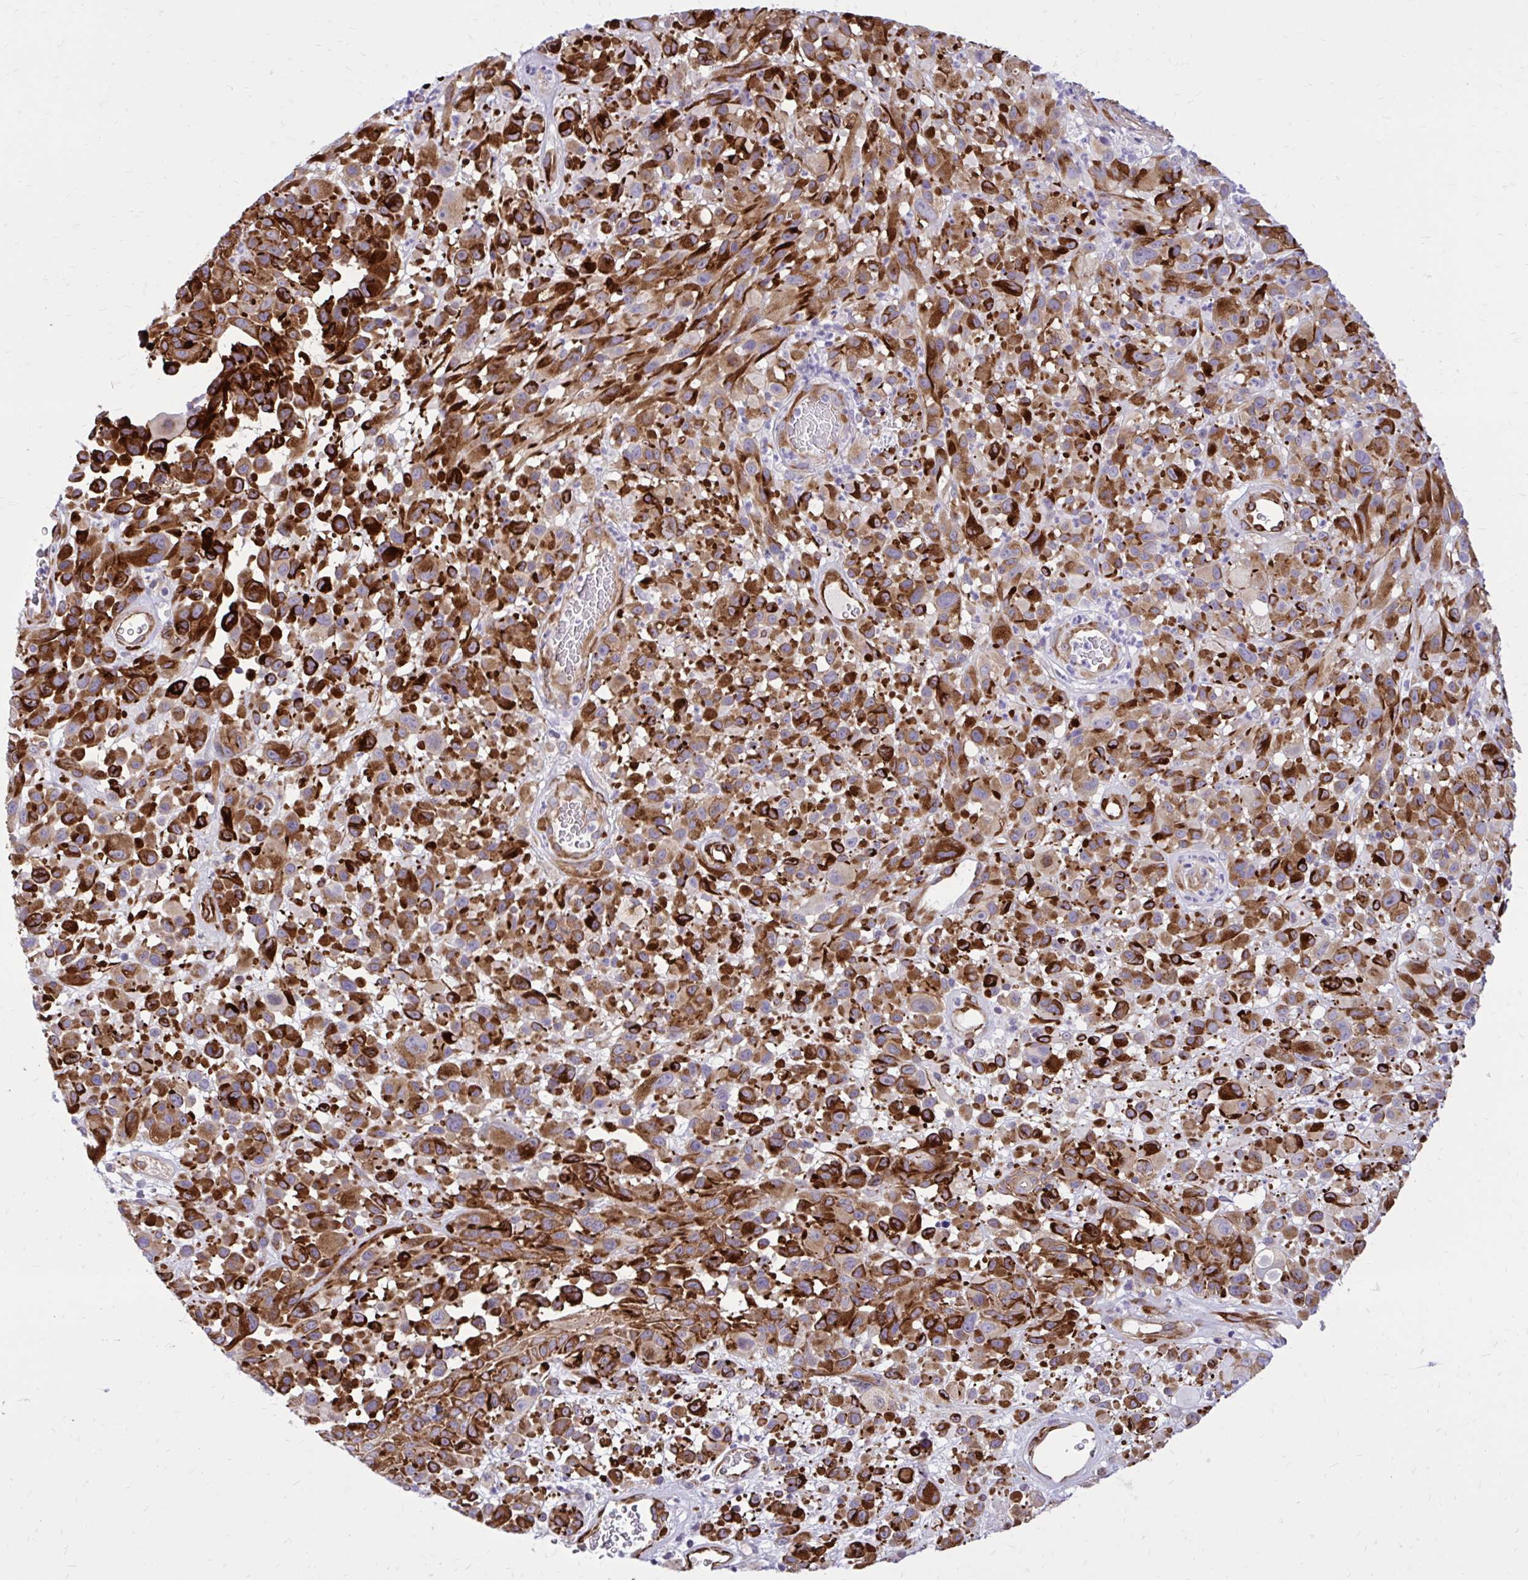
{"staining": {"intensity": "strong", "quantity": ">75%", "location": "cytoplasmic/membranous"}, "tissue": "melanoma", "cell_type": "Tumor cells", "image_type": "cancer", "snomed": [{"axis": "morphology", "description": "Malignant melanoma, NOS"}, {"axis": "topography", "description": "Skin"}], "caption": "A brown stain highlights strong cytoplasmic/membranous expression of a protein in human melanoma tumor cells. (IHC, brightfield microscopy, high magnification).", "gene": "BEND5", "patient": {"sex": "male", "age": 68}}